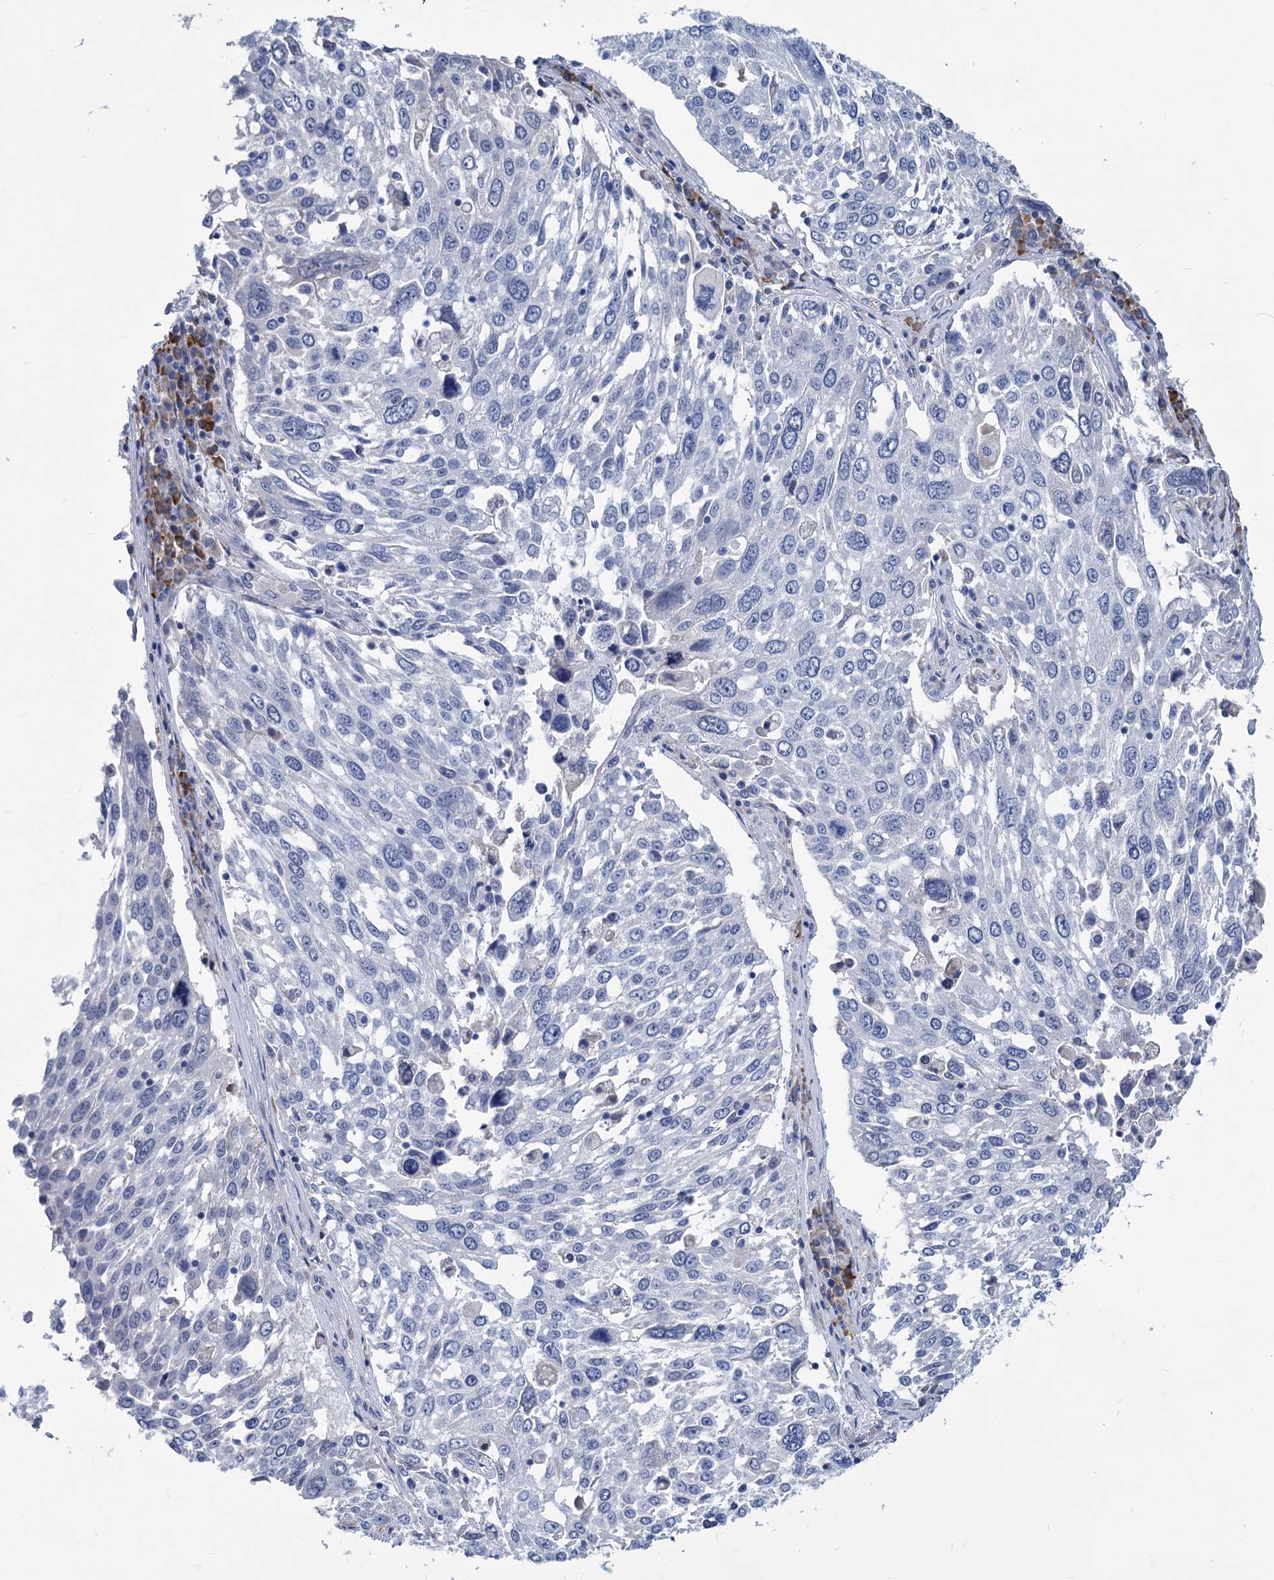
{"staining": {"intensity": "negative", "quantity": "none", "location": "none"}, "tissue": "lung cancer", "cell_type": "Tumor cells", "image_type": "cancer", "snomed": [{"axis": "morphology", "description": "Squamous cell carcinoma, NOS"}, {"axis": "topography", "description": "Lung"}], "caption": "Tumor cells show no significant expression in squamous cell carcinoma (lung).", "gene": "NEU3", "patient": {"sex": "male", "age": 65}}